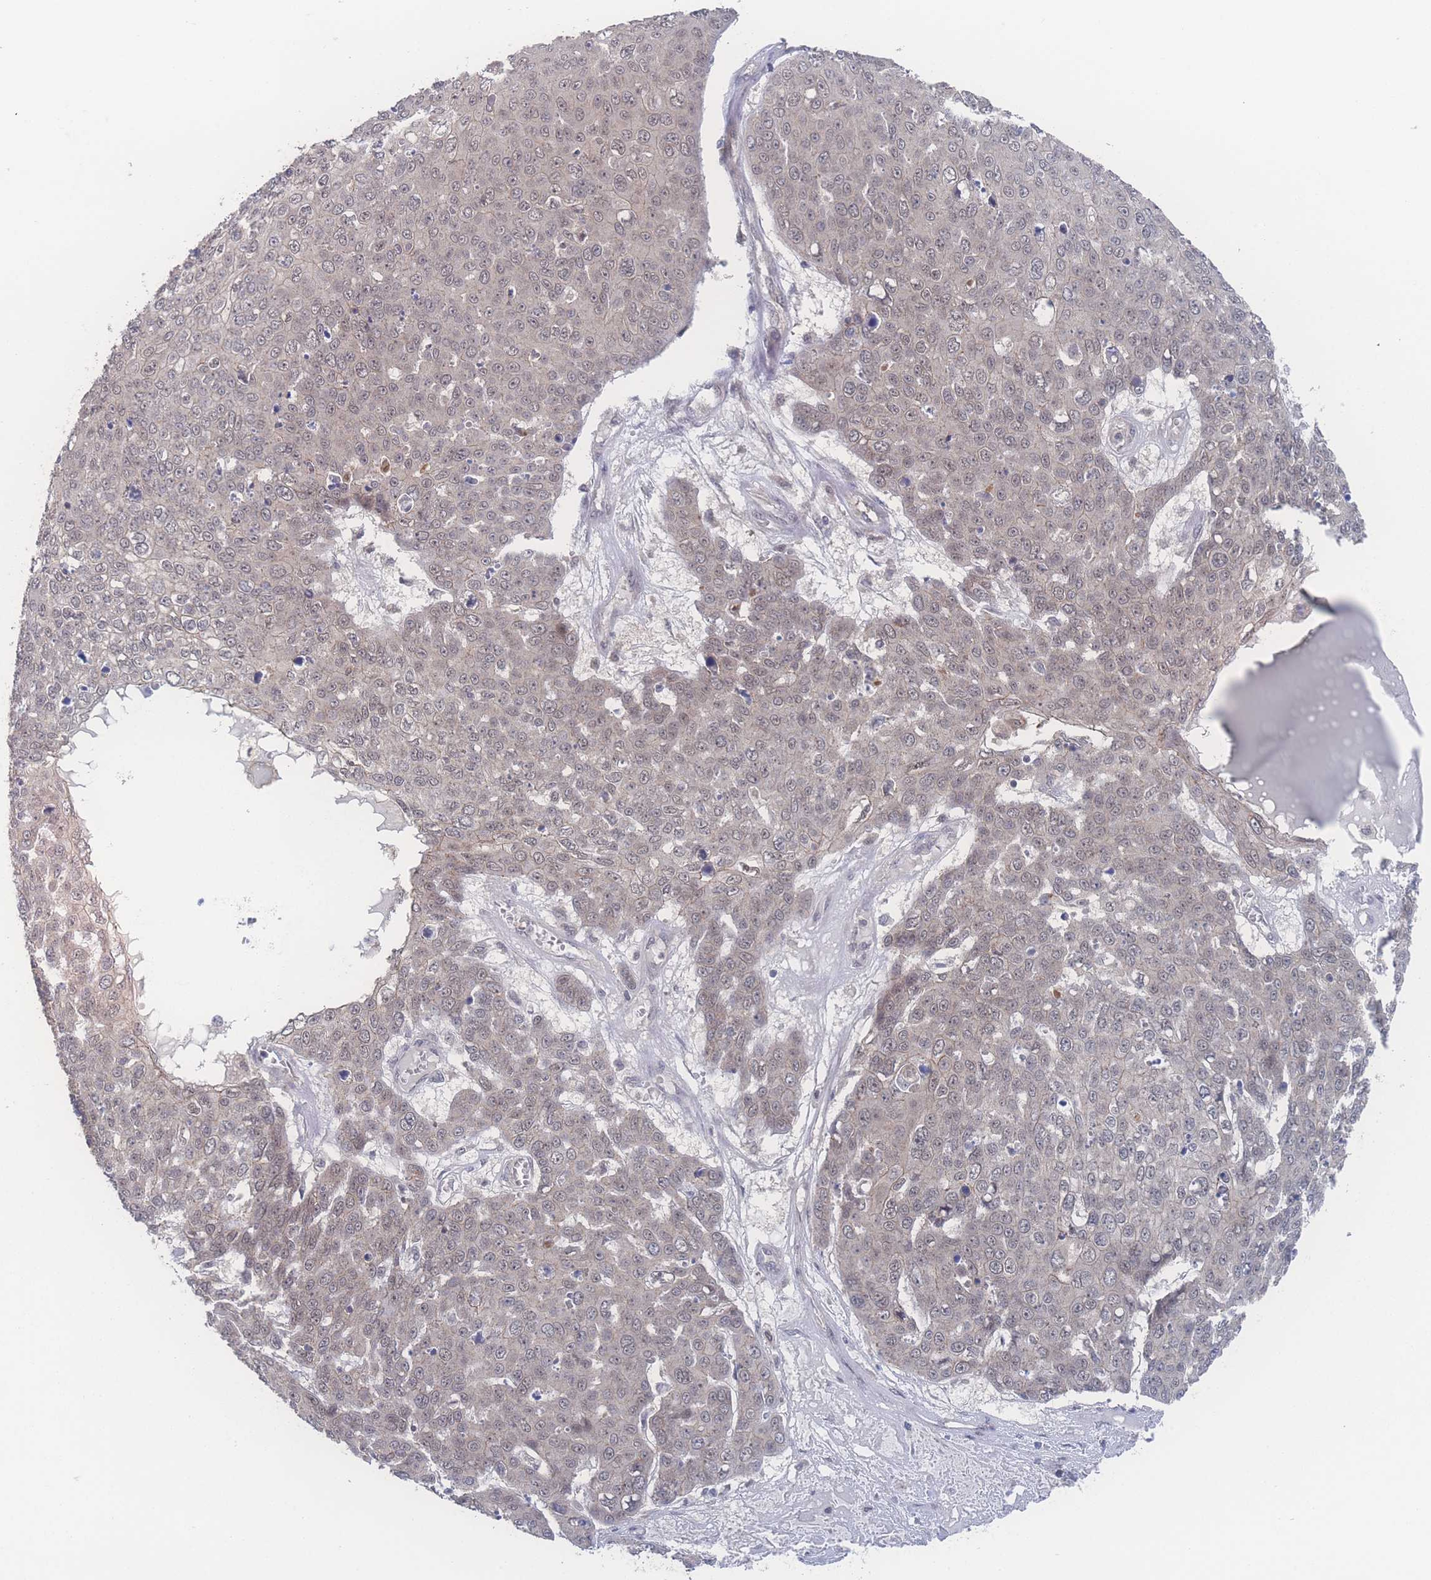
{"staining": {"intensity": "weak", "quantity": "25%-75%", "location": "nuclear"}, "tissue": "skin cancer", "cell_type": "Tumor cells", "image_type": "cancer", "snomed": [{"axis": "morphology", "description": "Squamous cell carcinoma, NOS"}, {"axis": "topography", "description": "Skin"}], "caption": "Squamous cell carcinoma (skin) was stained to show a protein in brown. There is low levels of weak nuclear staining in about 25%-75% of tumor cells.", "gene": "NBEAL1", "patient": {"sex": "male", "age": 71}}